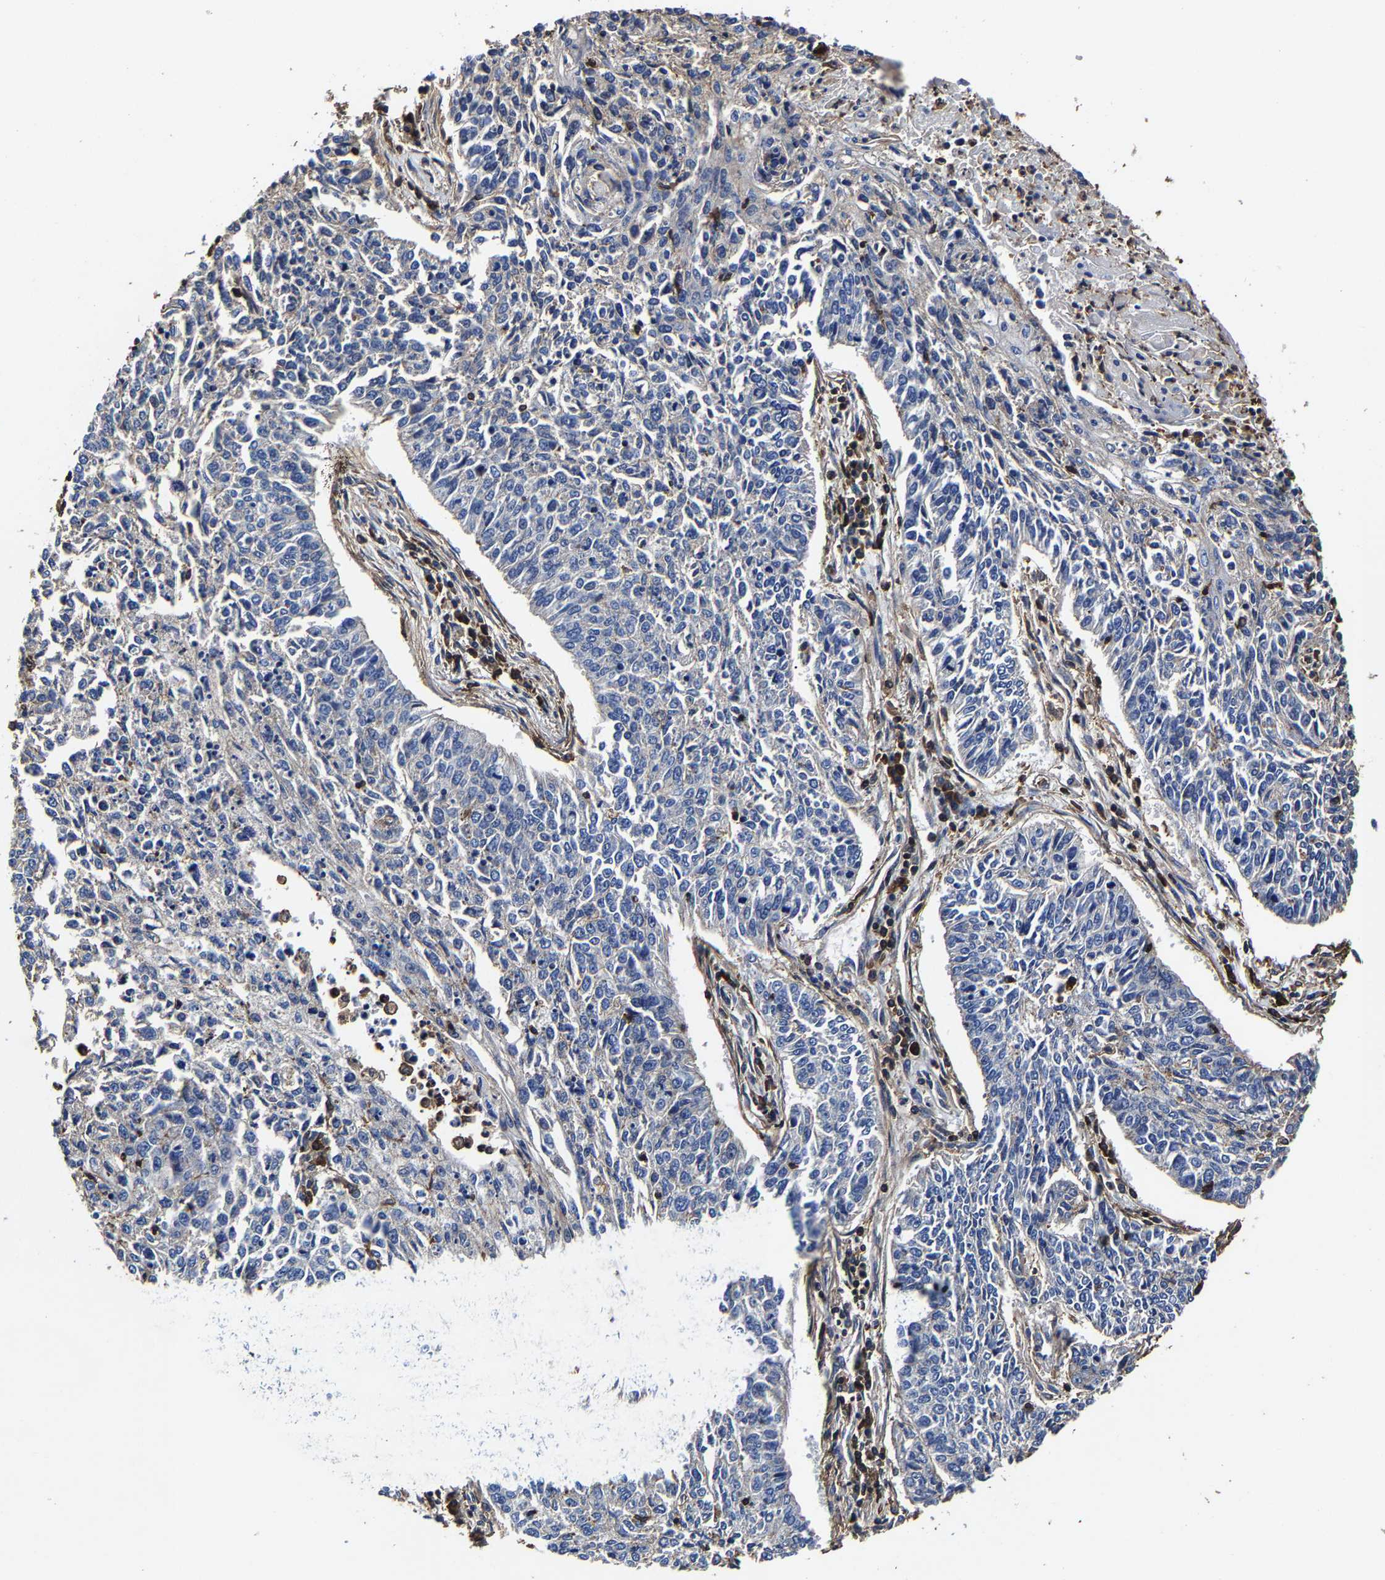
{"staining": {"intensity": "negative", "quantity": "none", "location": "none"}, "tissue": "lung cancer", "cell_type": "Tumor cells", "image_type": "cancer", "snomed": [{"axis": "morphology", "description": "Normal tissue, NOS"}, {"axis": "morphology", "description": "Squamous cell carcinoma, NOS"}, {"axis": "topography", "description": "Cartilage tissue"}, {"axis": "topography", "description": "Bronchus"}, {"axis": "topography", "description": "Lung"}], "caption": "A photomicrograph of lung cancer stained for a protein shows no brown staining in tumor cells.", "gene": "SSH3", "patient": {"sex": "female", "age": 49}}